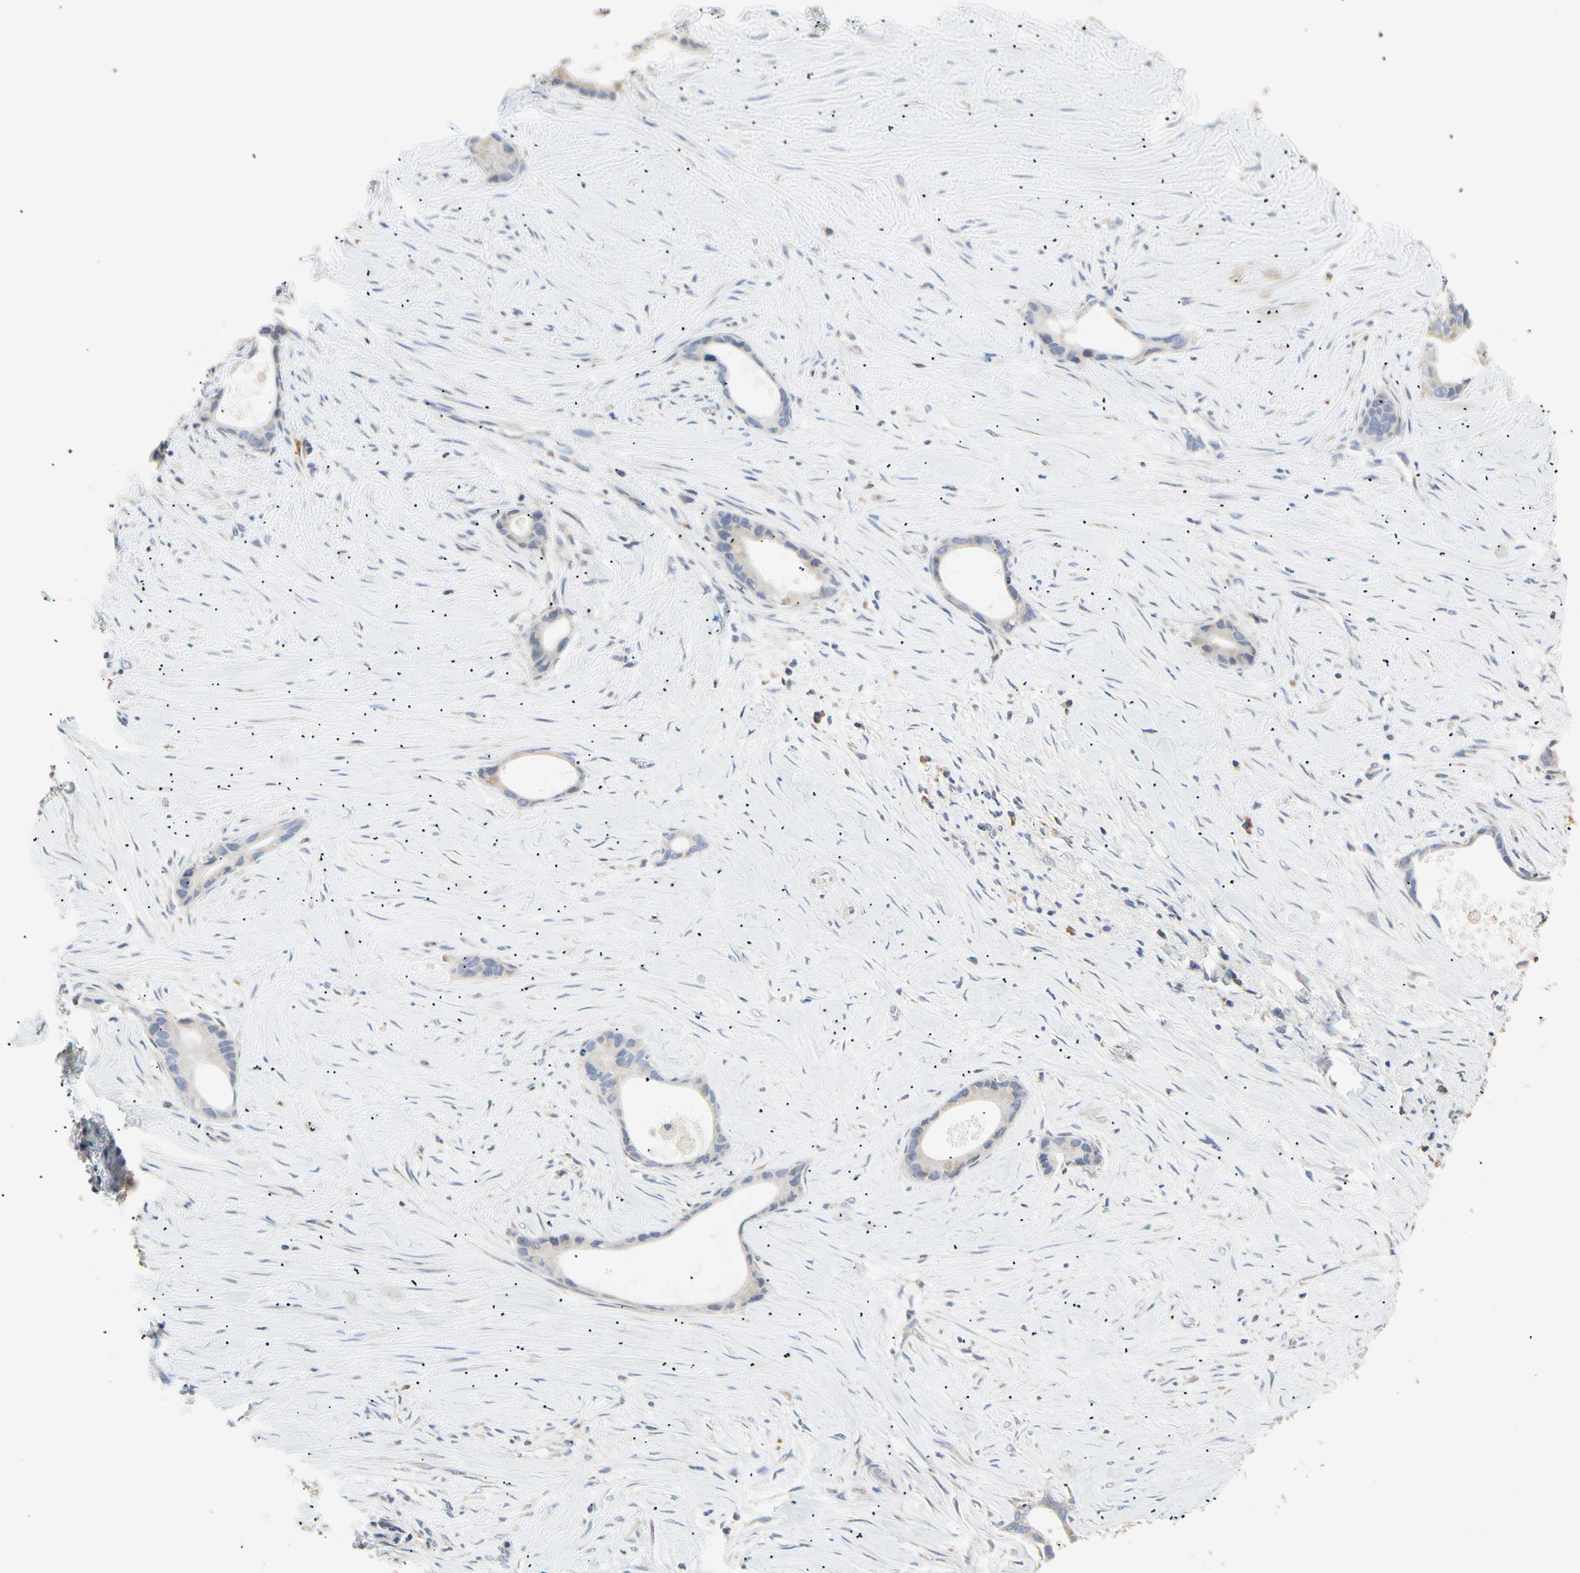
{"staining": {"intensity": "negative", "quantity": "none", "location": "none"}, "tissue": "liver cancer", "cell_type": "Tumor cells", "image_type": "cancer", "snomed": [{"axis": "morphology", "description": "Cholangiocarcinoma"}, {"axis": "topography", "description": "Liver"}], "caption": "High power microscopy photomicrograph of an immunohistochemistry image of liver cancer, revealing no significant expression in tumor cells.", "gene": "PLGRKT", "patient": {"sex": "female", "age": 55}}